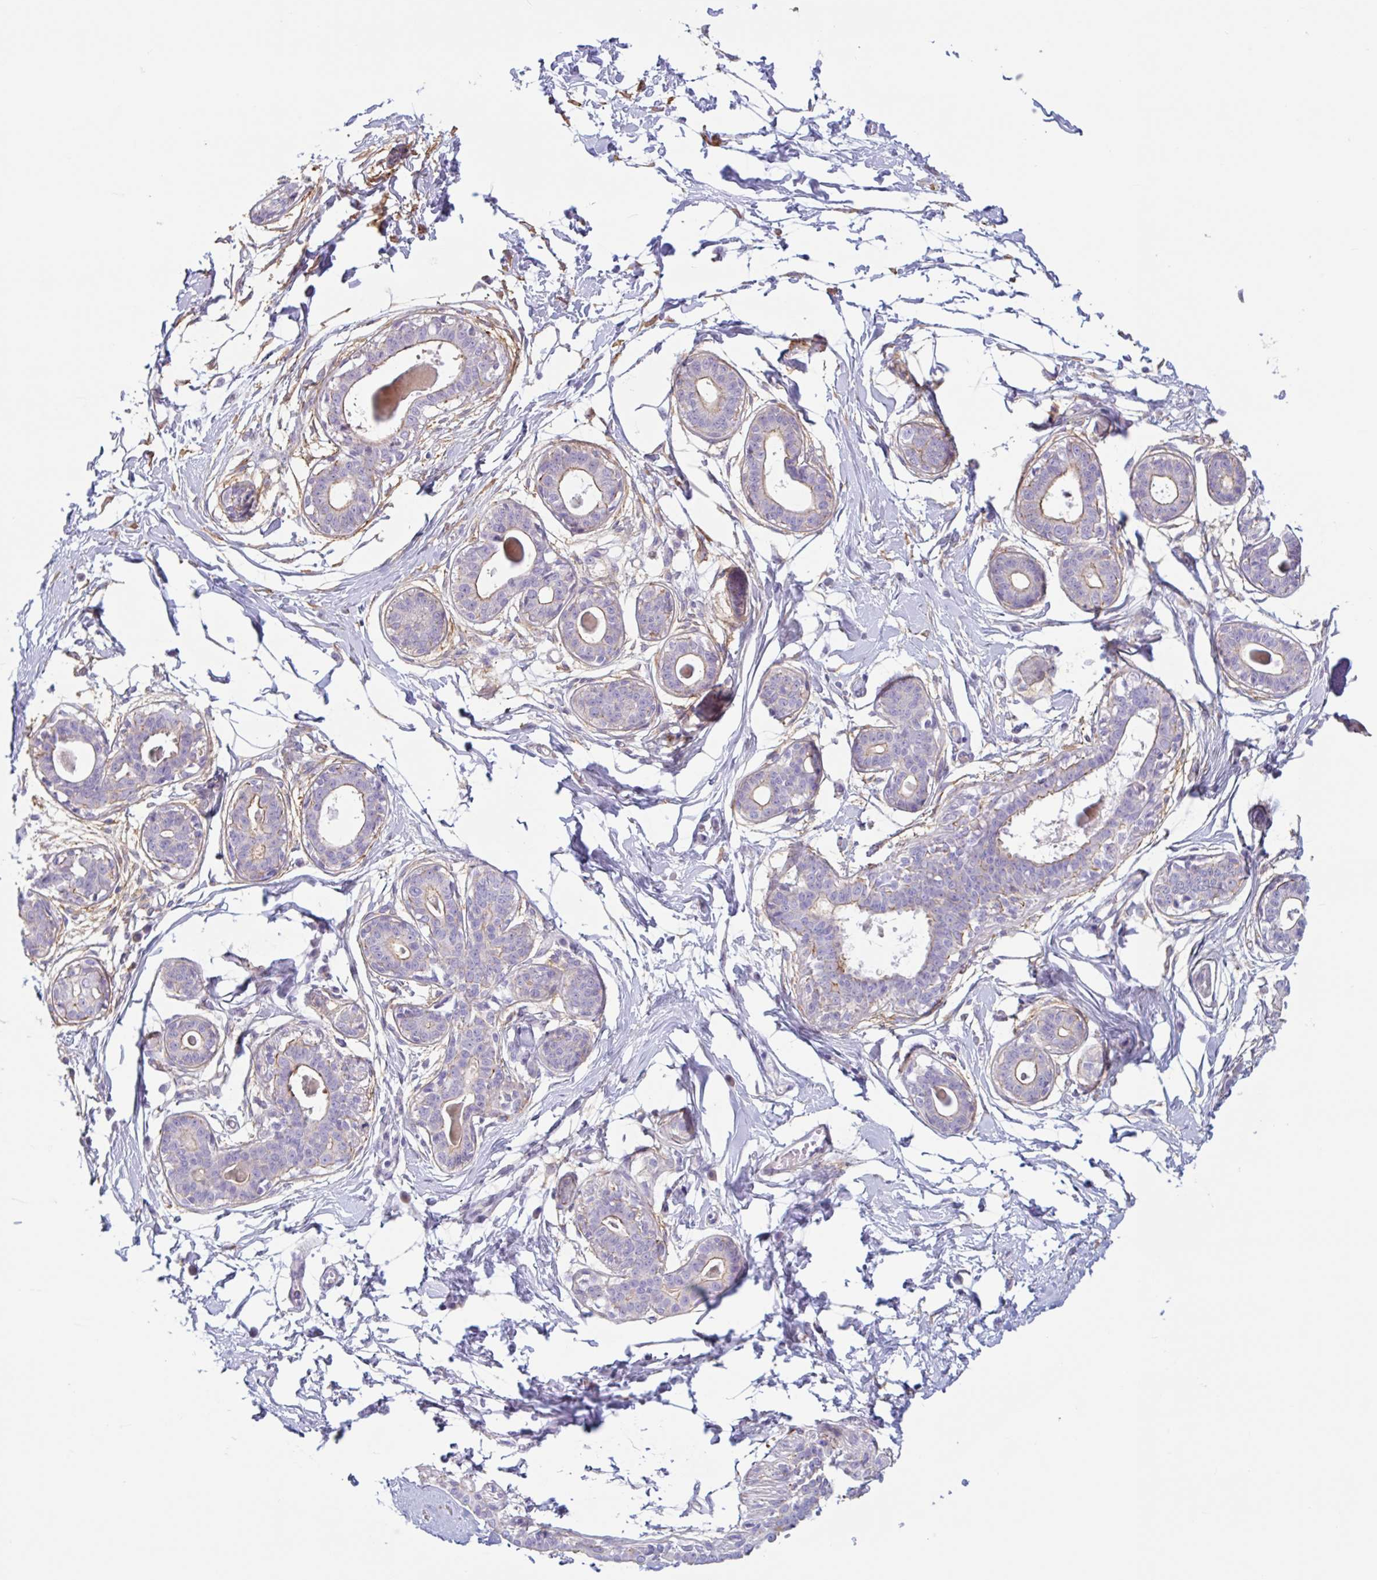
{"staining": {"intensity": "negative", "quantity": "none", "location": "none"}, "tissue": "breast", "cell_type": "Adipocytes", "image_type": "normal", "snomed": [{"axis": "morphology", "description": "Normal tissue, NOS"}, {"axis": "topography", "description": "Breast"}], "caption": "Protein analysis of benign breast exhibits no significant expression in adipocytes.", "gene": "MYH10", "patient": {"sex": "female", "age": 45}}